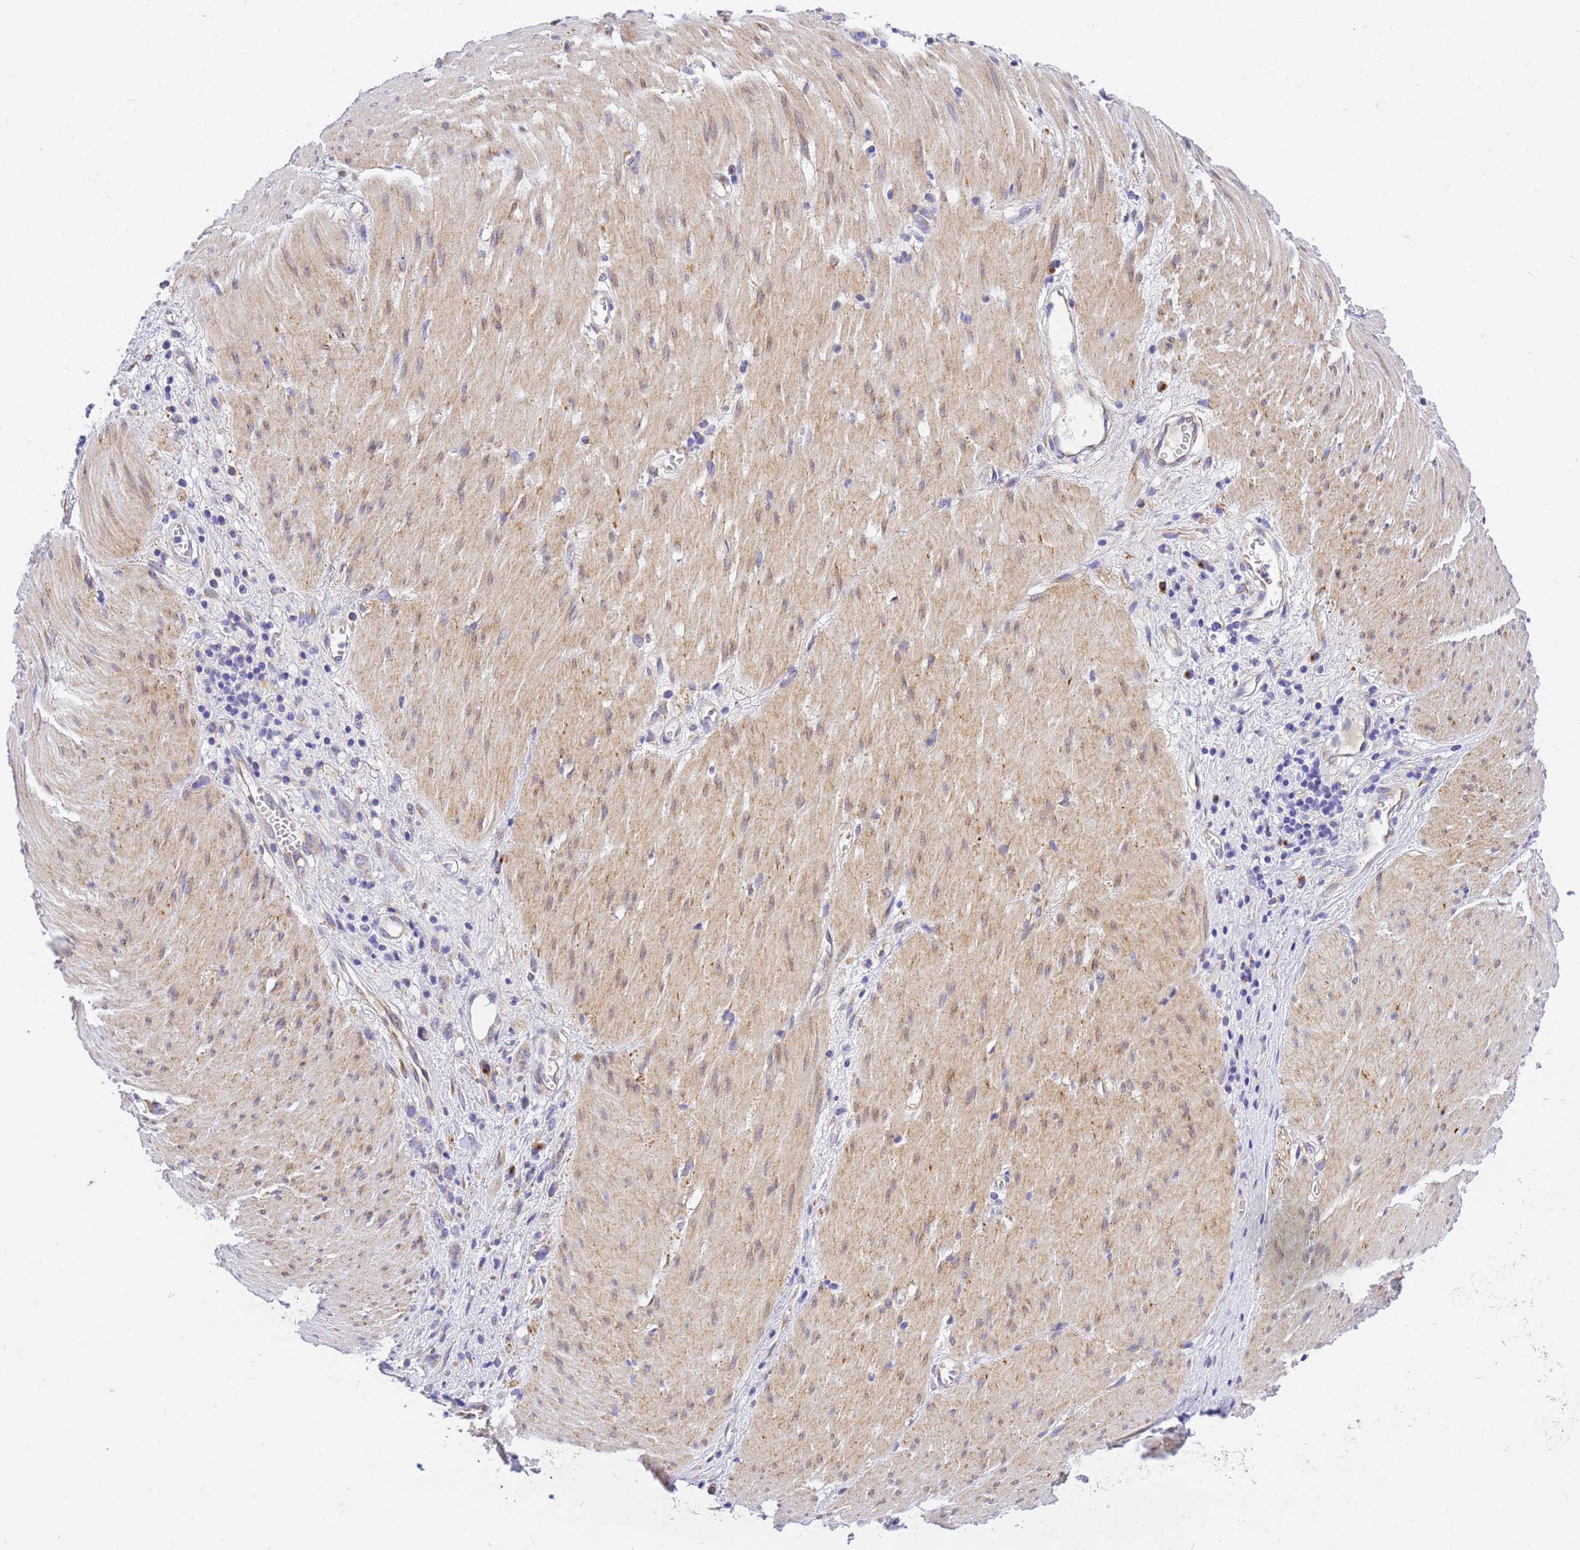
{"staining": {"intensity": "negative", "quantity": "none", "location": "none"}, "tissue": "stomach cancer", "cell_type": "Tumor cells", "image_type": "cancer", "snomed": [{"axis": "morphology", "description": "Adenocarcinoma, NOS"}, {"axis": "topography", "description": "Stomach"}], "caption": "Immunohistochemical staining of stomach cancer exhibits no significant staining in tumor cells. (DAB IHC, high magnification).", "gene": "RHBDD3", "patient": {"sex": "female", "age": 76}}